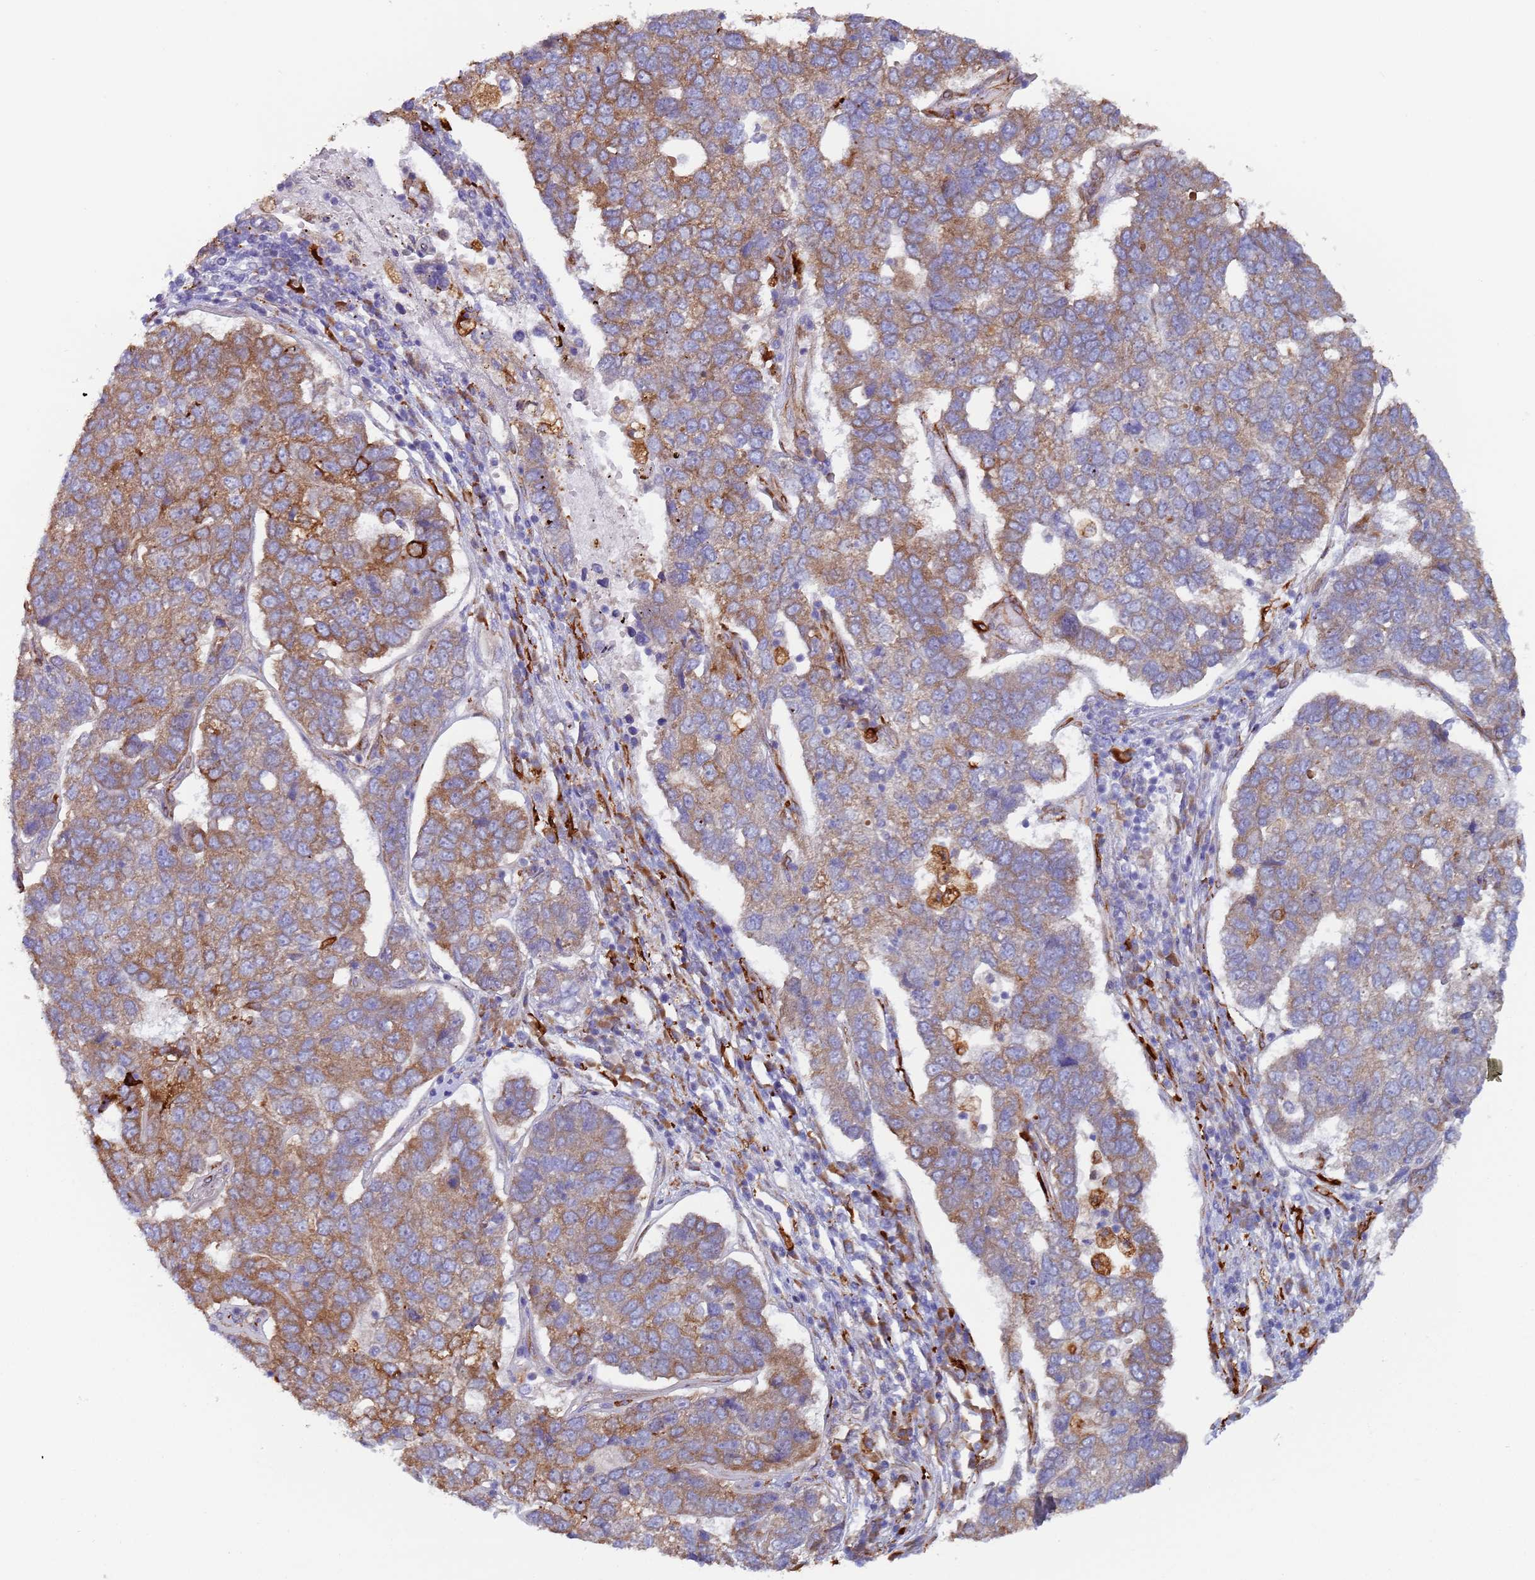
{"staining": {"intensity": "moderate", "quantity": "25%-75%", "location": "cytoplasmic/membranous"}, "tissue": "pancreatic cancer", "cell_type": "Tumor cells", "image_type": "cancer", "snomed": [{"axis": "morphology", "description": "Adenocarcinoma, NOS"}, {"axis": "topography", "description": "Pancreas"}], "caption": "Immunohistochemistry of adenocarcinoma (pancreatic) demonstrates medium levels of moderate cytoplasmic/membranous staining in about 25%-75% of tumor cells. (DAB (3,3'-diaminobenzidine) IHC with brightfield microscopy, high magnification).", "gene": "ZNF844", "patient": {"sex": "female", "age": 61}}